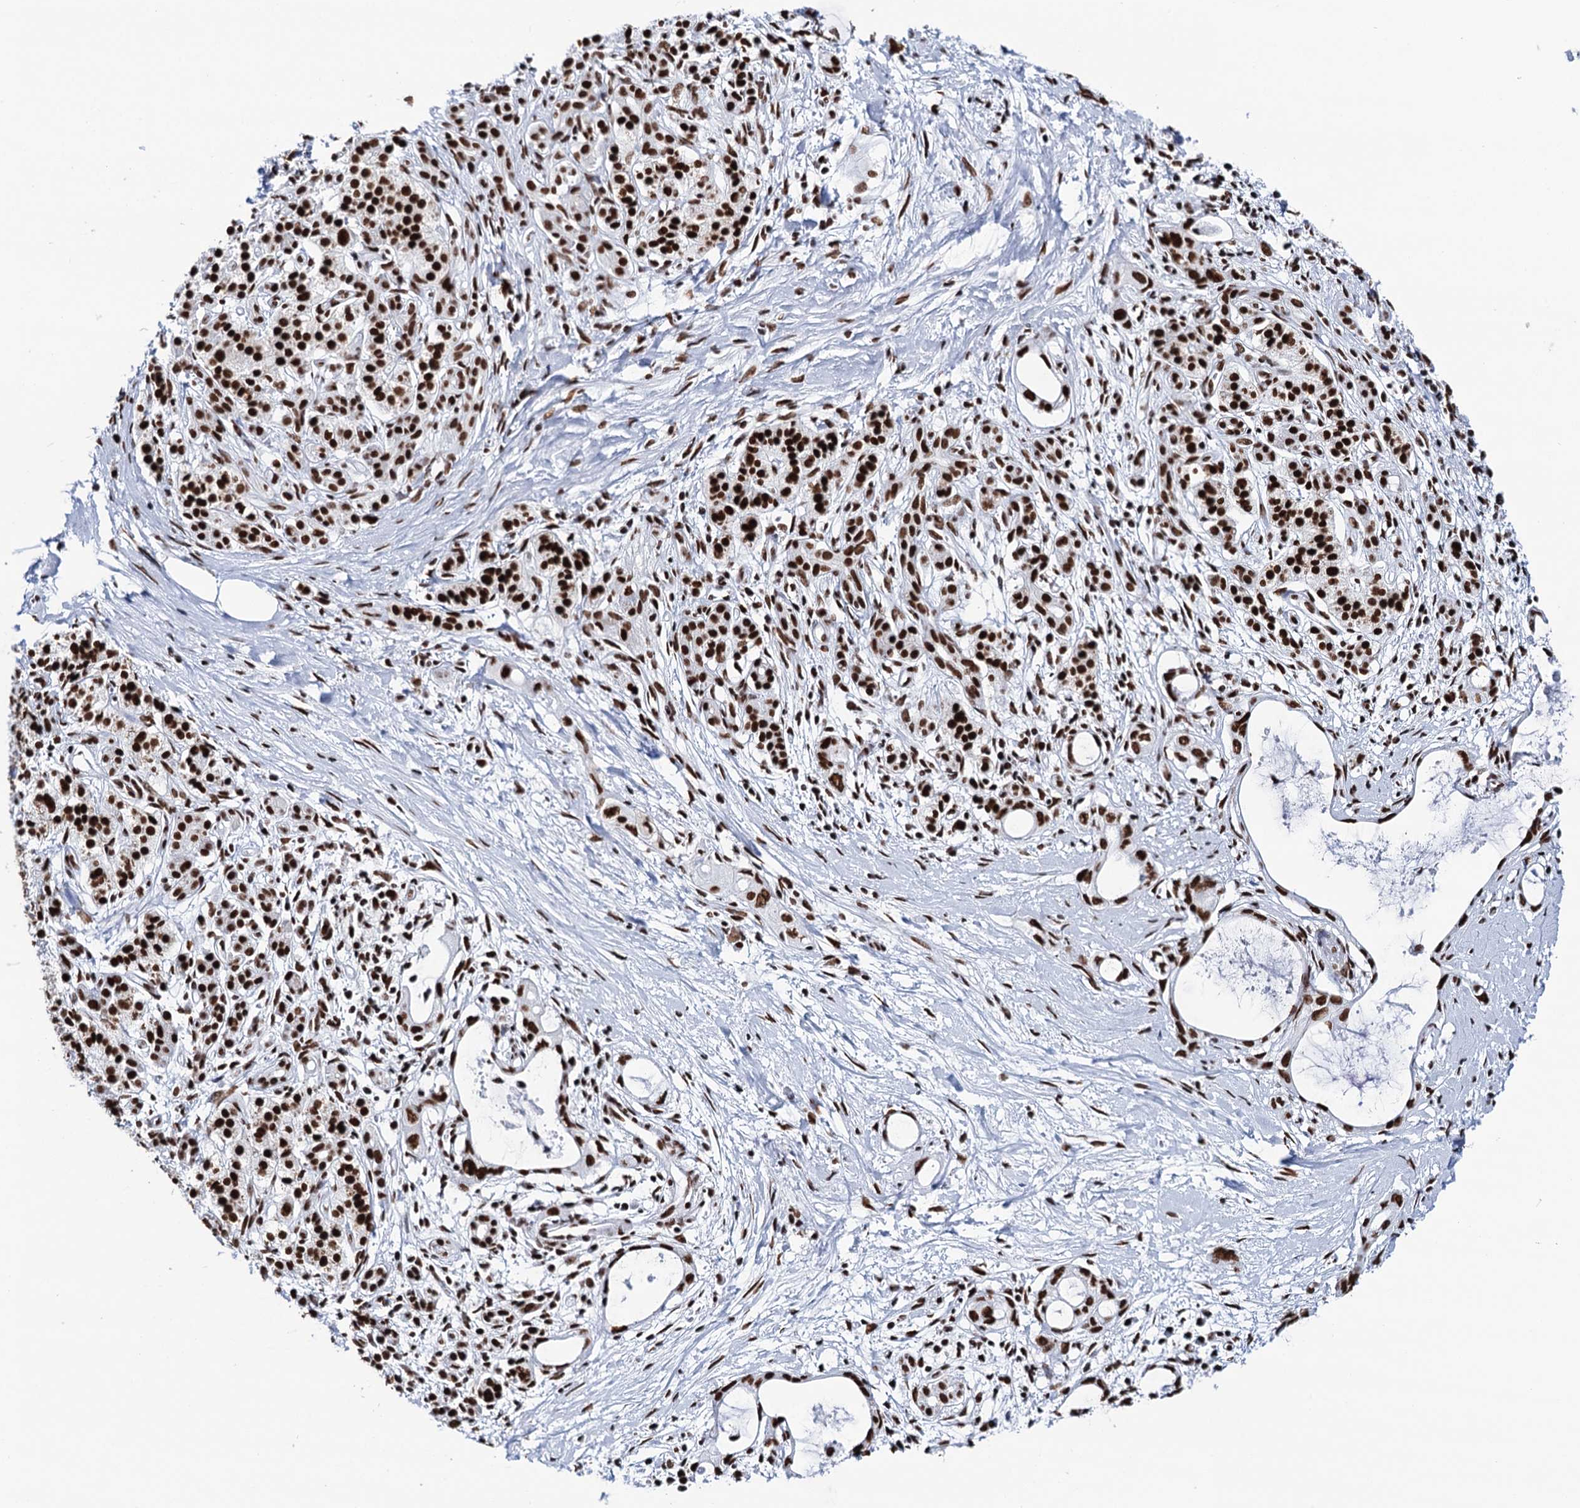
{"staining": {"intensity": "strong", "quantity": ">75%", "location": "nuclear"}, "tissue": "pancreatic cancer", "cell_type": "Tumor cells", "image_type": "cancer", "snomed": [{"axis": "morphology", "description": "Adenocarcinoma, NOS"}, {"axis": "topography", "description": "Pancreas"}], "caption": "Immunohistochemistry (IHC) staining of adenocarcinoma (pancreatic), which shows high levels of strong nuclear positivity in approximately >75% of tumor cells indicating strong nuclear protein positivity. The staining was performed using DAB (3,3'-diaminobenzidine) (brown) for protein detection and nuclei were counterstained in hematoxylin (blue).", "gene": "MATR3", "patient": {"sex": "male", "age": 72}}